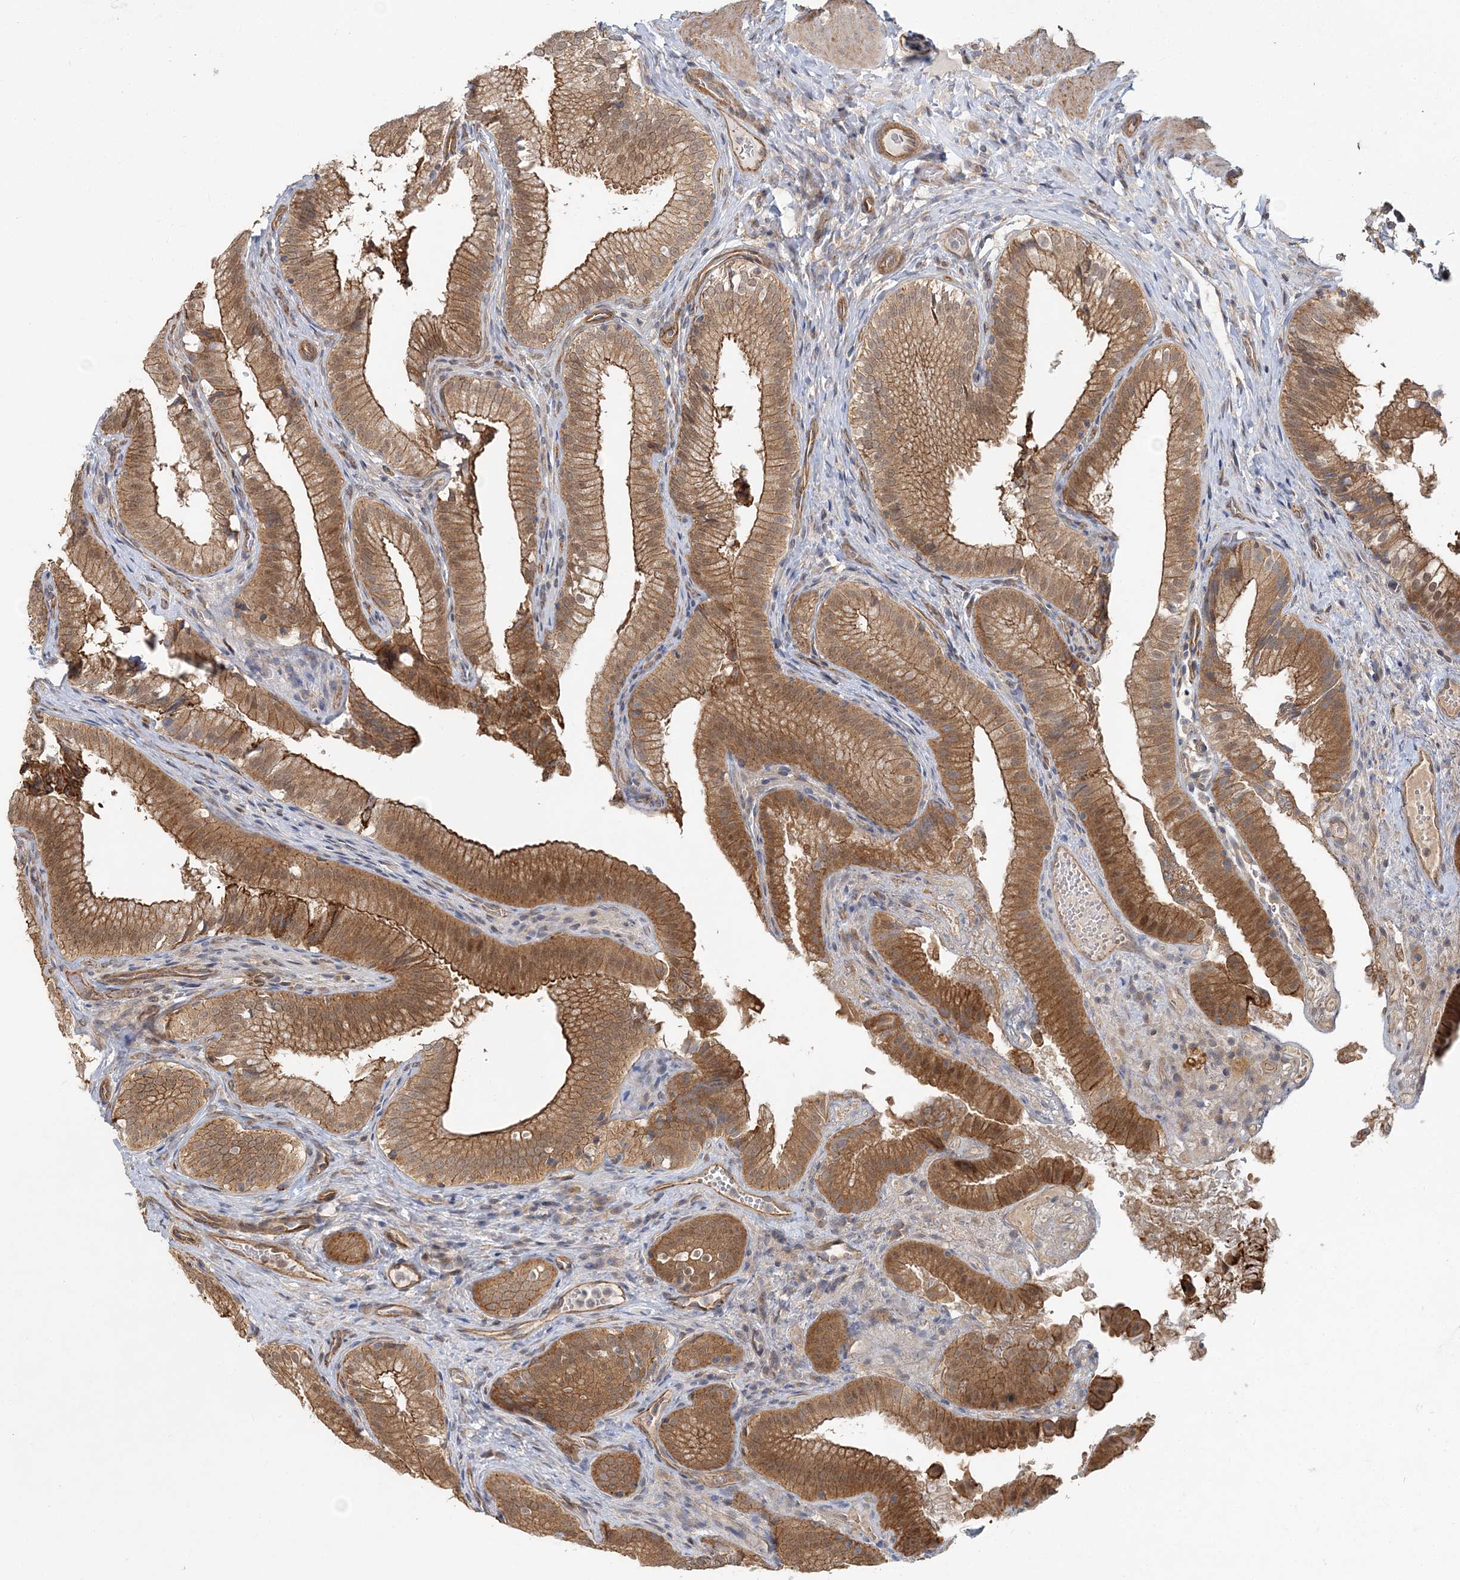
{"staining": {"intensity": "moderate", "quantity": ">75%", "location": "cytoplasmic/membranous"}, "tissue": "gallbladder", "cell_type": "Glandular cells", "image_type": "normal", "snomed": [{"axis": "morphology", "description": "Normal tissue, NOS"}, {"axis": "topography", "description": "Gallbladder"}], "caption": "This histopathology image displays IHC staining of normal human gallbladder, with medium moderate cytoplasmic/membranous staining in about >75% of glandular cells.", "gene": "MAT2B", "patient": {"sex": "female", "age": 30}}